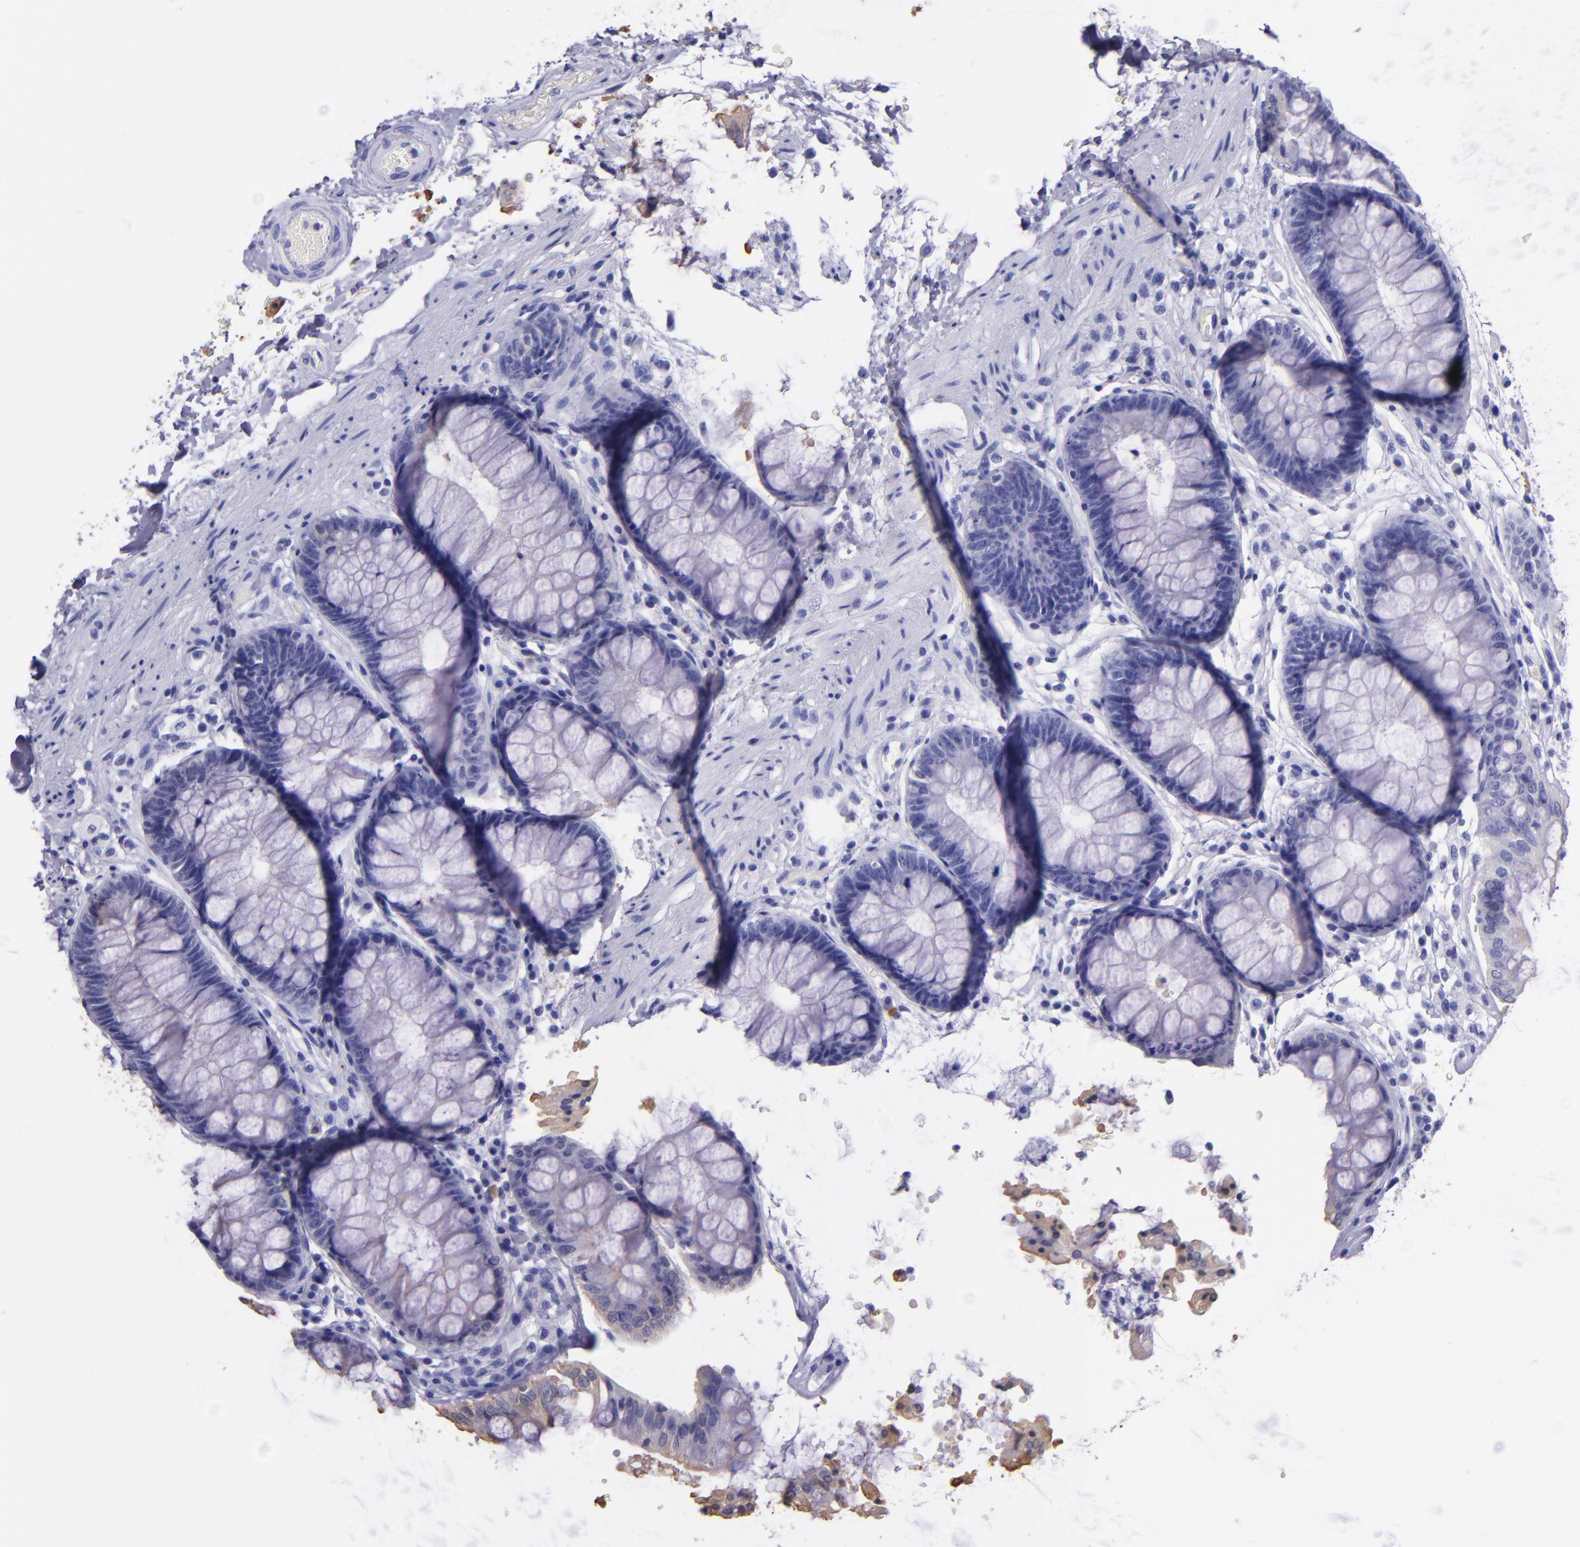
{"staining": {"intensity": "negative", "quantity": "none", "location": "none"}, "tissue": "rectum", "cell_type": "Glandular cells", "image_type": "normal", "snomed": [{"axis": "morphology", "description": "Normal tissue, NOS"}, {"axis": "topography", "description": "Rectum"}], "caption": "Immunohistochemistry of benign human rectum reveals no expression in glandular cells.", "gene": "KRT4", "patient": {"sex": "female", "age": 46}}